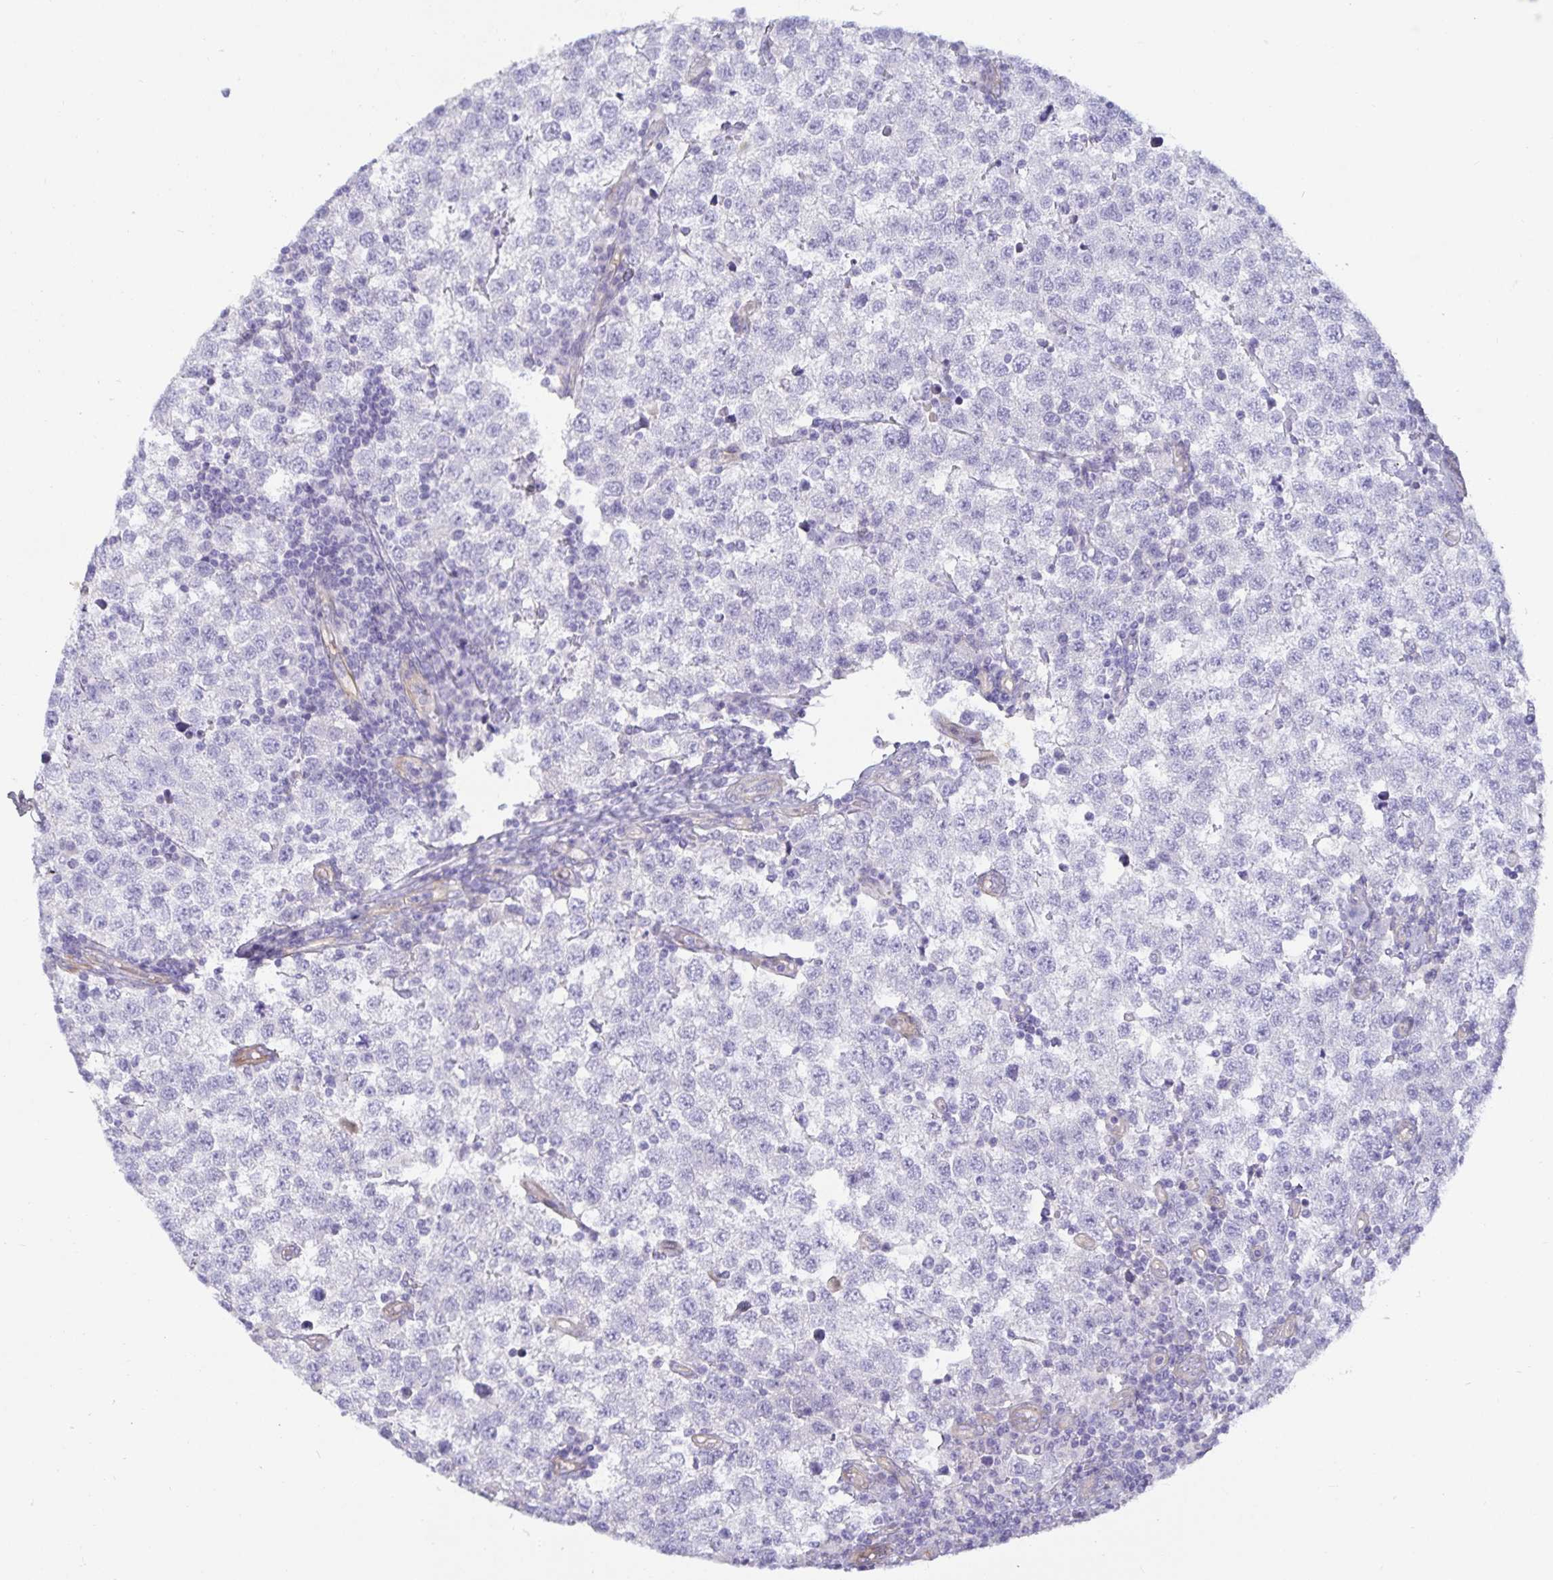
{"staining": {"intensity": "negative", "quantity": "none", "location": "none"}, "tissue": "testis cancer", "cell_type": "Tumor cells", "image_type": "cancer", "snomed": [{"axis": "morphology", "description": "Seminoma, NOS"}, {"axis": "topography", "description": "Testis"}], "caption": "Tumor cells are negative for protein expression in human testis seminoma. (Brightfield microscopy of DAB immunohistochemistry at high magnification).", "gene": "SPAG4", "patient": {"sex": "male", "age": 34}}